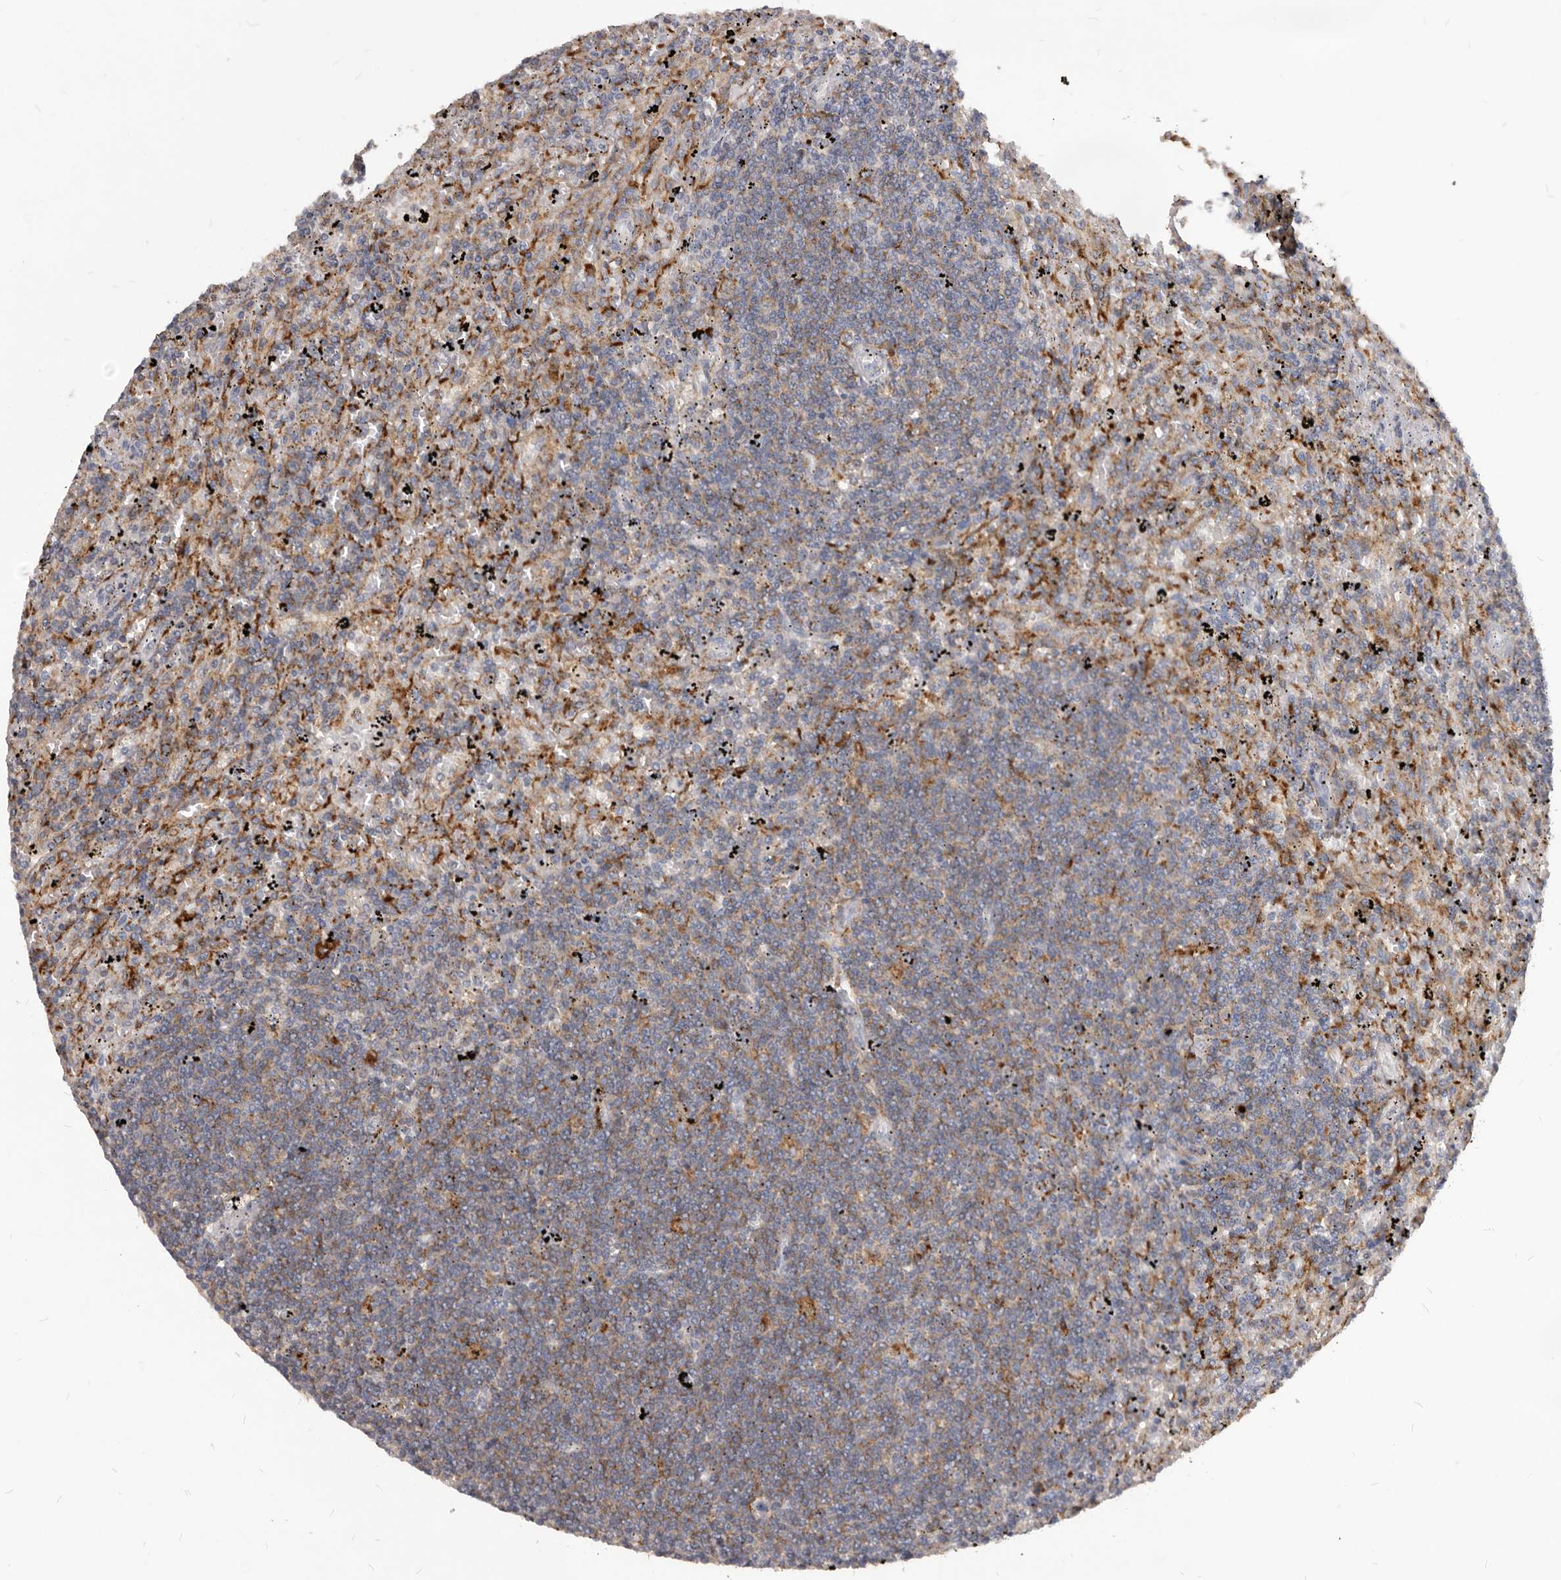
{"staining": {"intensity": "weak", "quantity": "25%-75%", "location": "cytoplasmic/membranous"}, "tissue": "lymphoma", "cell_type": "Tumor cells", "image_type": "cancer", "snomed": [{"axis": "morphology", "description": "Malignant lymphoma, non-Hodgkin's type, Low grade"}, {"axis": "topography", "description": "Spleen"}], "caption": "Immunohistochemistry (DAB (3,3'-diaminobenzidine)) staining of lymphoma exhibits weak cytoplasmic/membranous protein positivity in about 25%-75% of tumor cells.", "gene": "PI4K2A", "patient": {"sex": "male", "age": 76}}